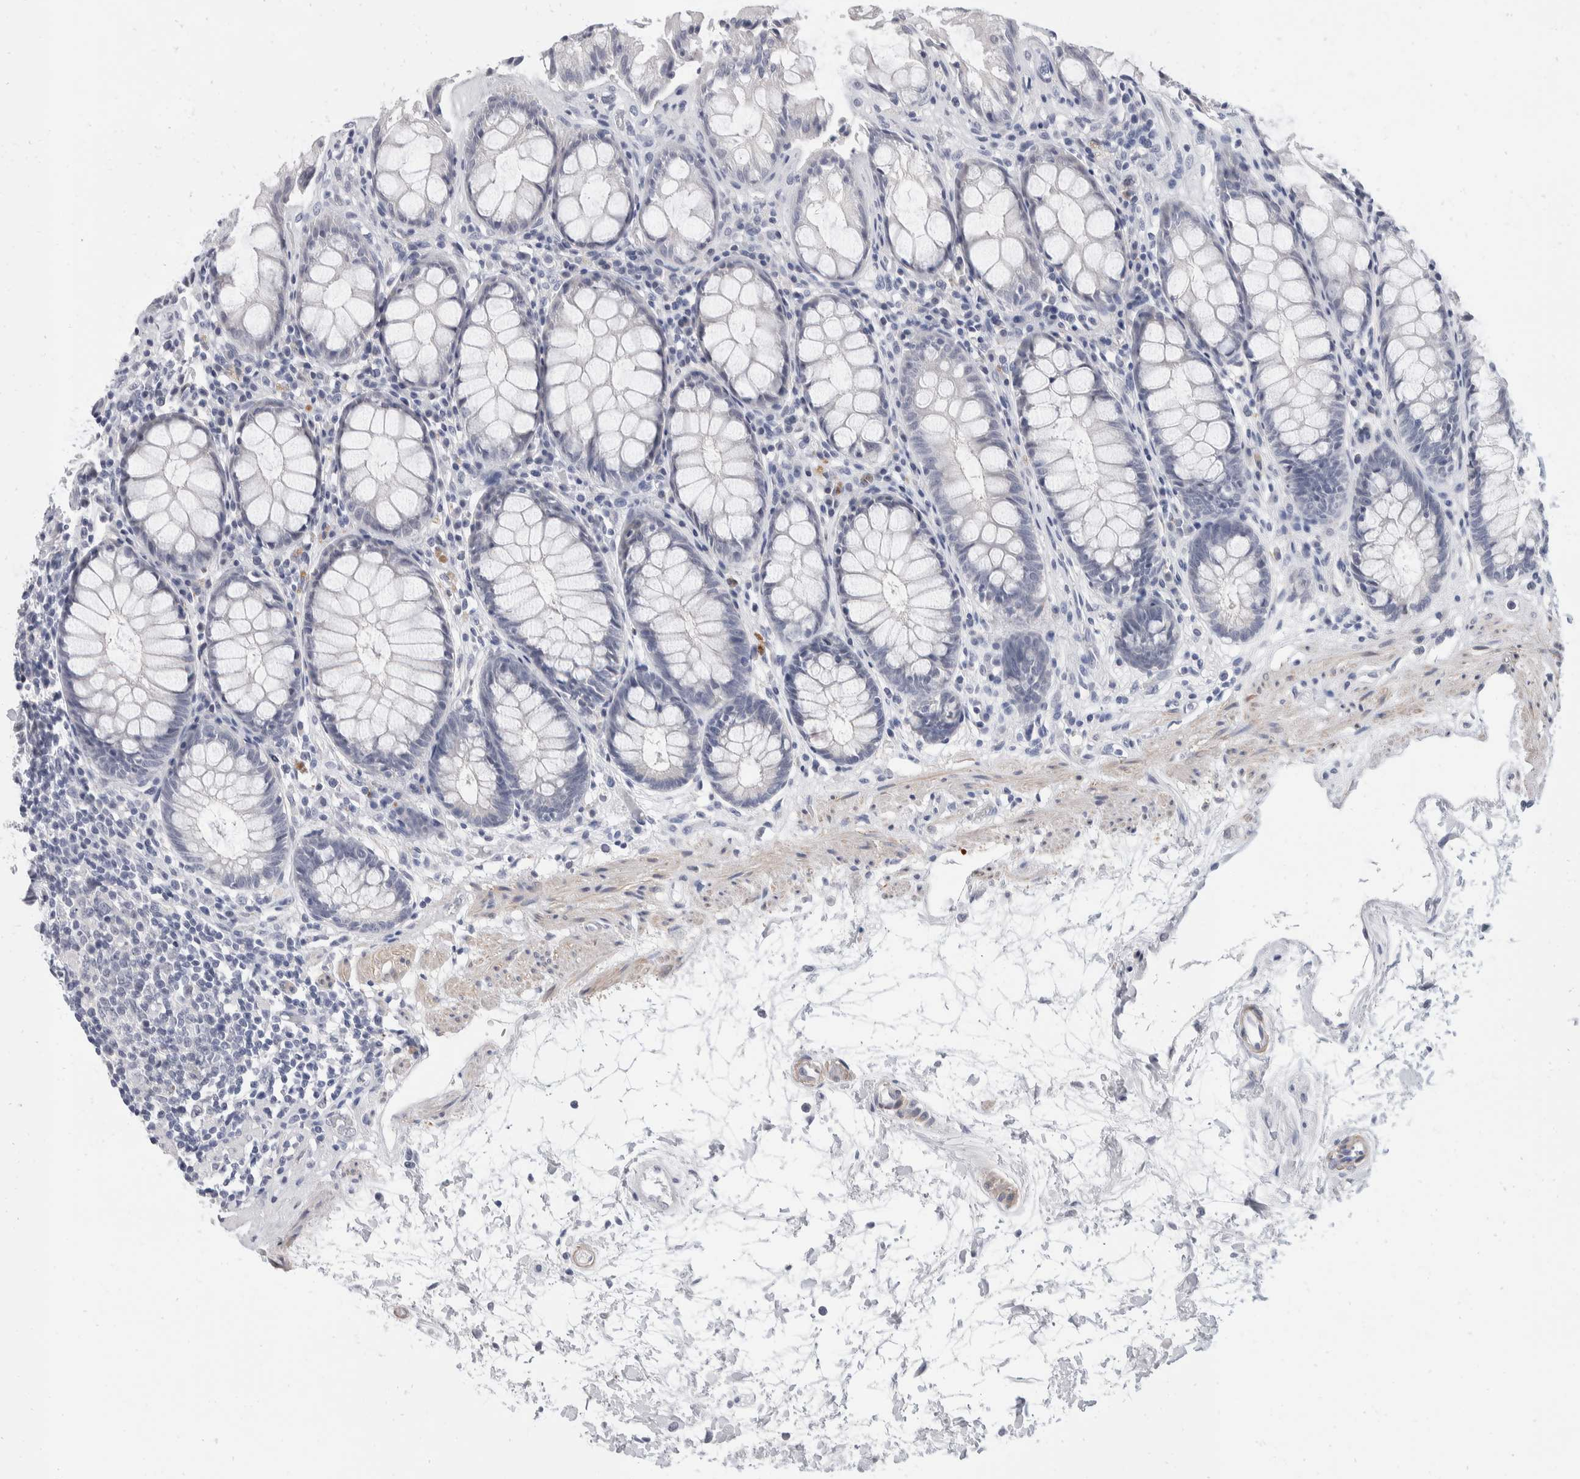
{"staining": {"intensity": "negative", "quantity": "none", "location": "none"}, "tissue": "rectum", "cell_type": "Glandular cells", "image_type": "normal", "snomed": [{"axis": "morphology", "description": "Normal tissue, NOS"}, {"axis": "topography", "description": "Rectum"}], "caption": "High magnification brightfield microscopy of benign rectum stained with DAB (brown) and counterstained with hematoxylin (blue): glandular cells show no significant positivity. (DAB (3,3'-diaminobenzidine) immunohistochemistry with hematoxylin counter stain).", "gene": "CATSPERD", "patient": {"sex": "male", "age": 64}}